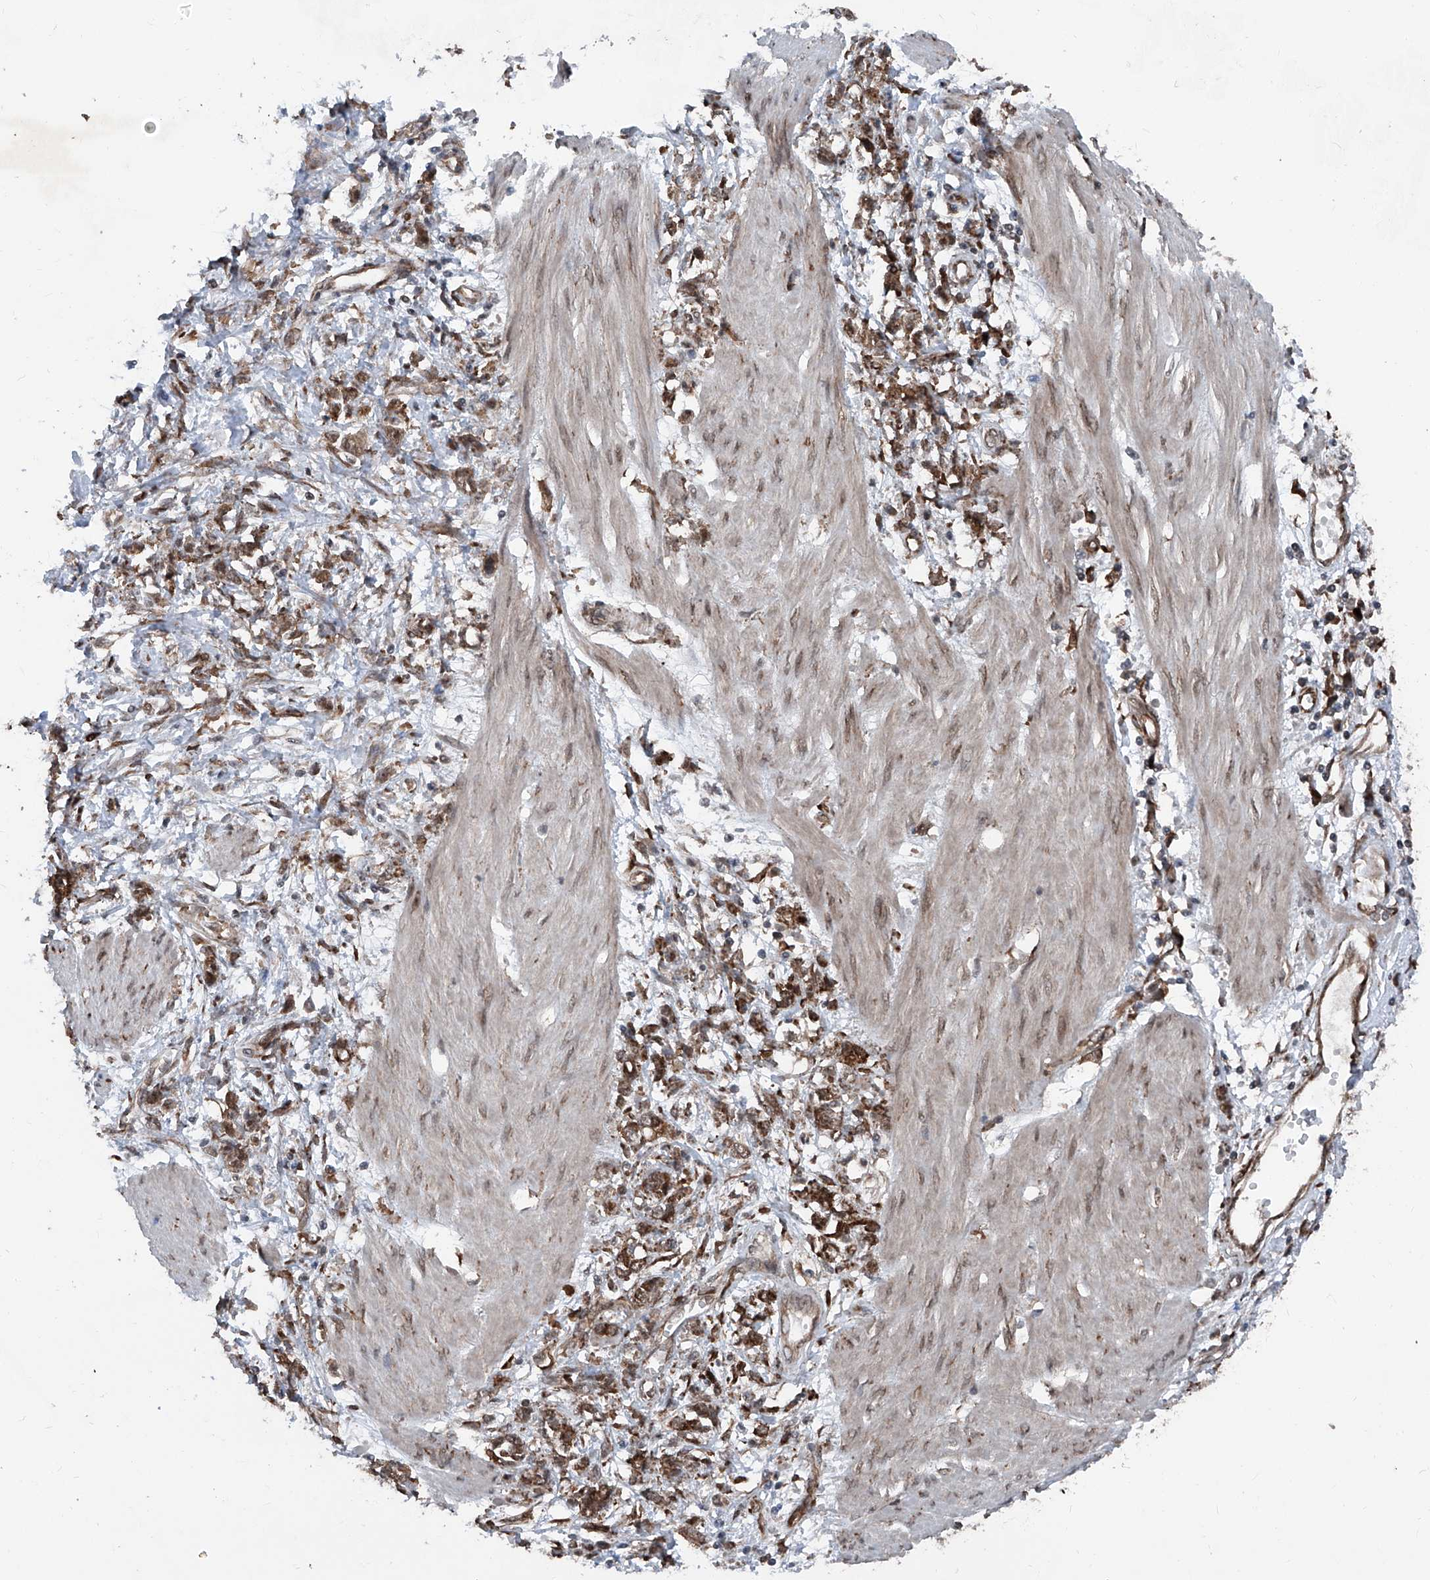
{"staining": {"intensity": "strong", "quantity": ">75%", "location": "cytoplasmic/membranous"}, "tissue": "stomach cancer", "cell_type": "Tumor cells", "image_type": "cancer", "snomed": [{"axis": "morphology", "description": "Adenocarcinoma, NOS"}, {"axis": "topography", "description": "Stomach"}], "caption": "There is high levels of strong cytoplasmic/membranous positivity in tumor cells of stomach adenocarcinoma, as demonstrated by immunohistochemical staining (brown color).", "gene": "COA7", "patient": {"sex": "female", "age": 76}}